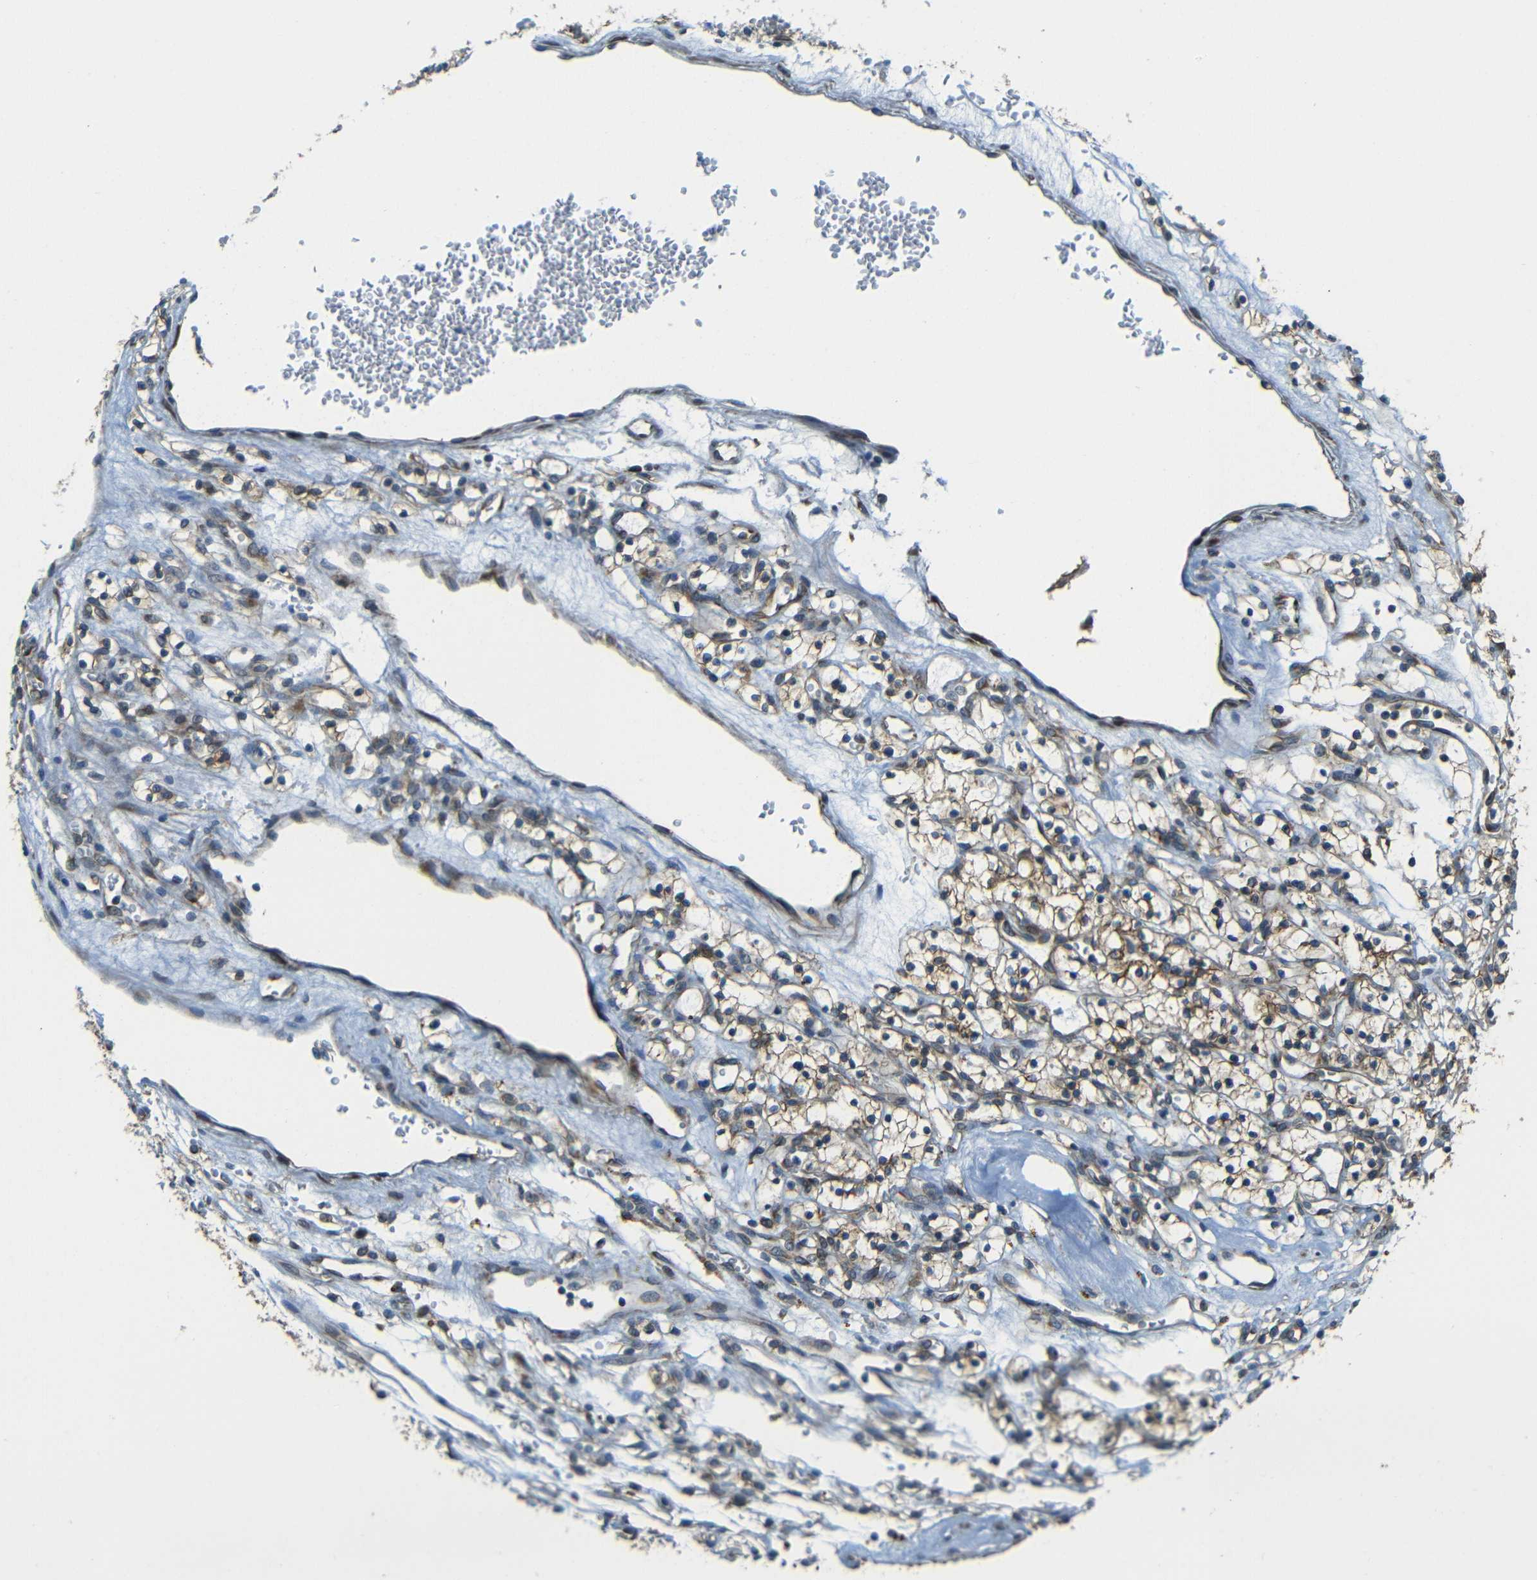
{"staining": {"intensity": "moderate", "quantity": ">75%", "location": "cytoplasmic/membranous"}, "tissue": "renal cancer", "cell_type": "Tumor cells", "image_type": "cancer", "snomed": [{"axis": "morphology", "description": "Adenocarcinoma, NOS"}, {"axis": "topography", "description": "Kidney"}], "caption": "The histopathology image shows a brown stain indicating the presence of a protein in the cytoplasmic/membranous of tumor cells in renal adenocarcinoma. The protein of interest is shown in brown color, while the nuclei are stained blue.", "gene": "VAPB", "patient": {"sex": "female", "age": 57}}